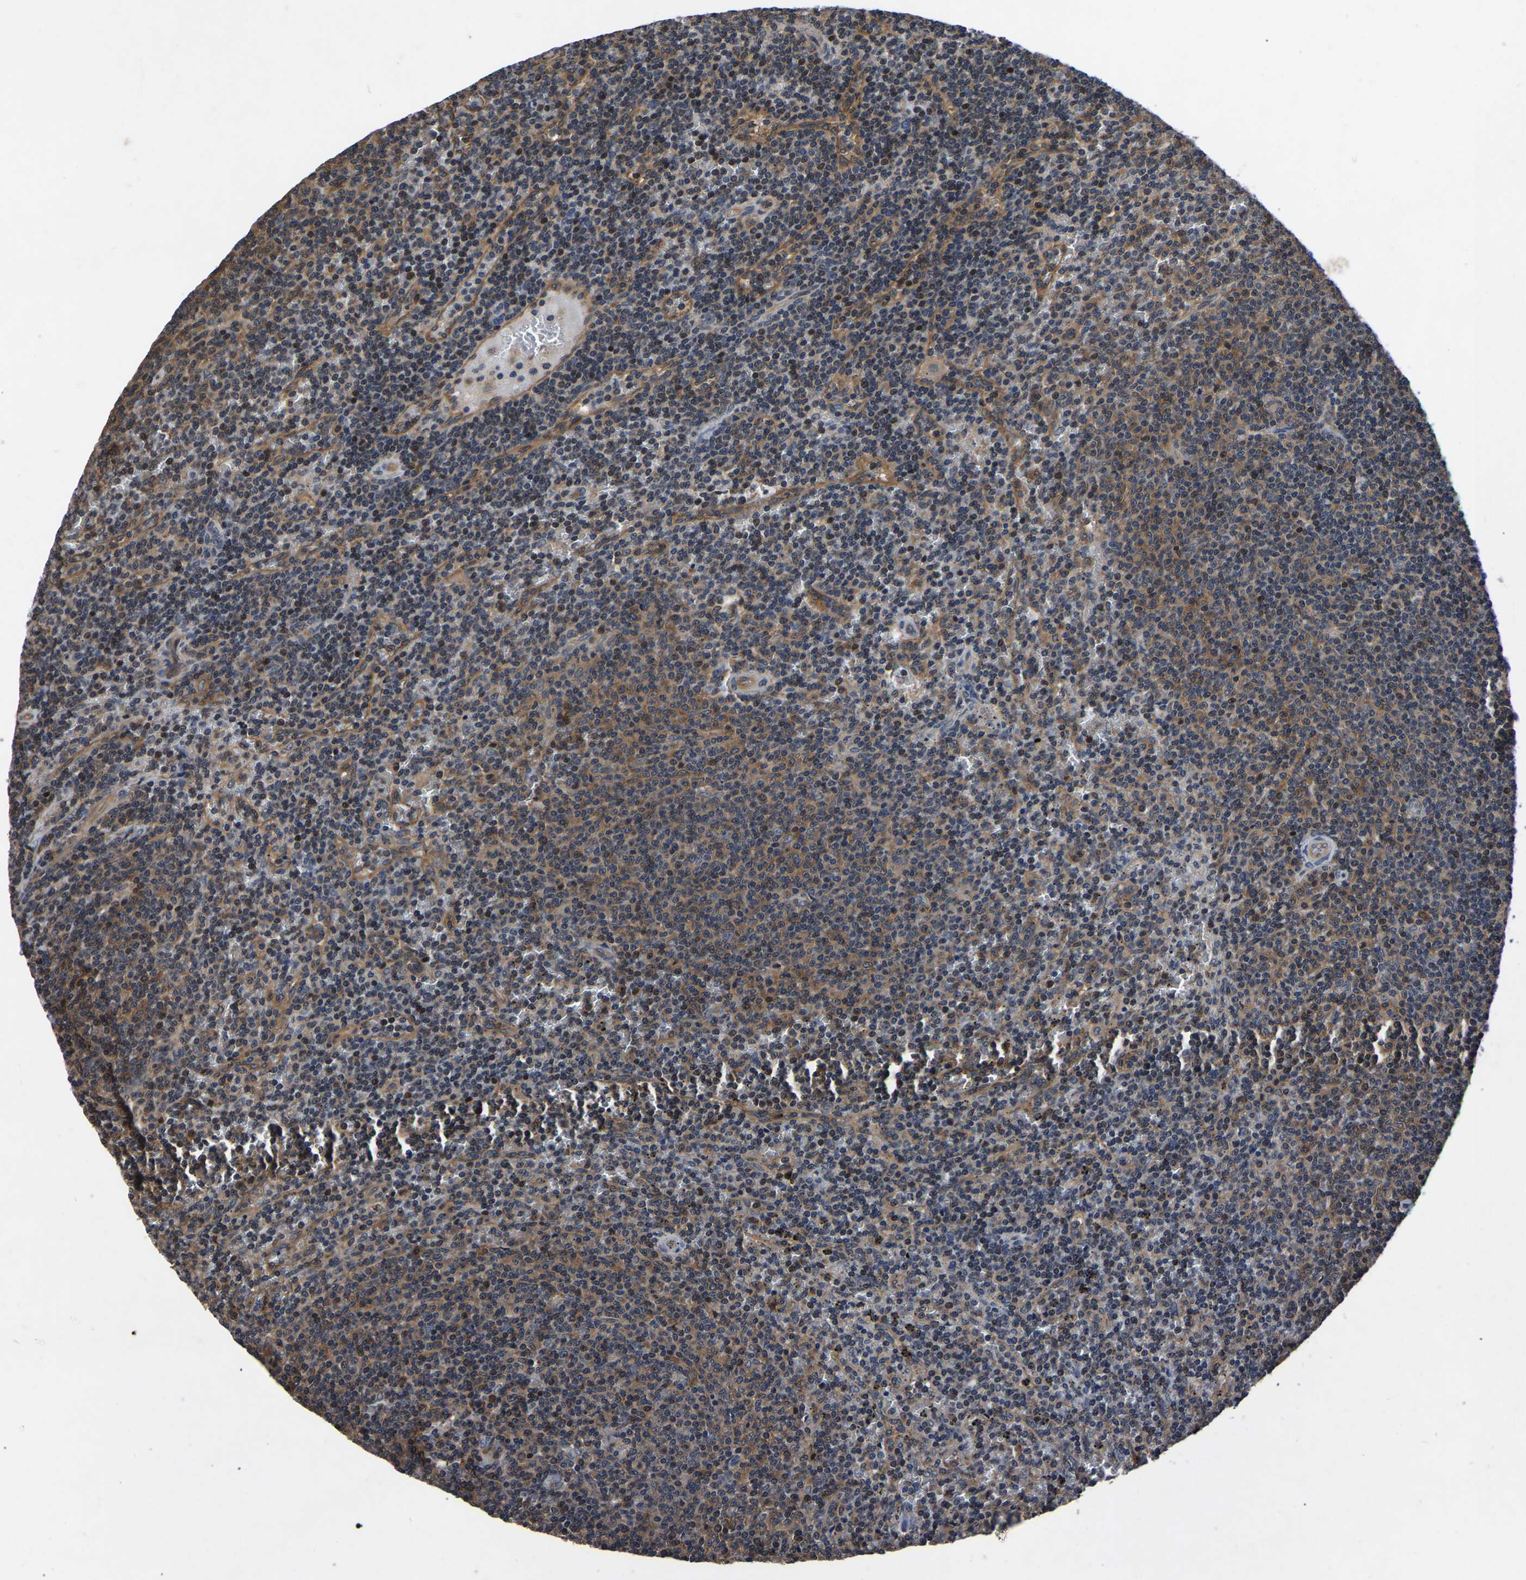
{"staining": {"intensity": "moderate", "quantity": ">75%", "location": "cytoplasmic/membranous"}, "tissue": "lymphoma", "cell_type": "Tumor cells", "image_type": "cancer", "snomed": [{"axis": "morphology", "description": "Malignant lymphoma, non-Hodgkin's type, Low grade"}, {"axis": "topography", "description": "Spleen"}], "caption": "Immunohistochemical staining of human lymphoma demonstrates medium levels of moderate cytoplasmic/membranous positivity in approximately >75% of tumor cells. (brown staining indicates protein expression, while blue staining denotes nuclei).", "gene": "FGD5", "patient": {"sex": "female", "age": 50}}